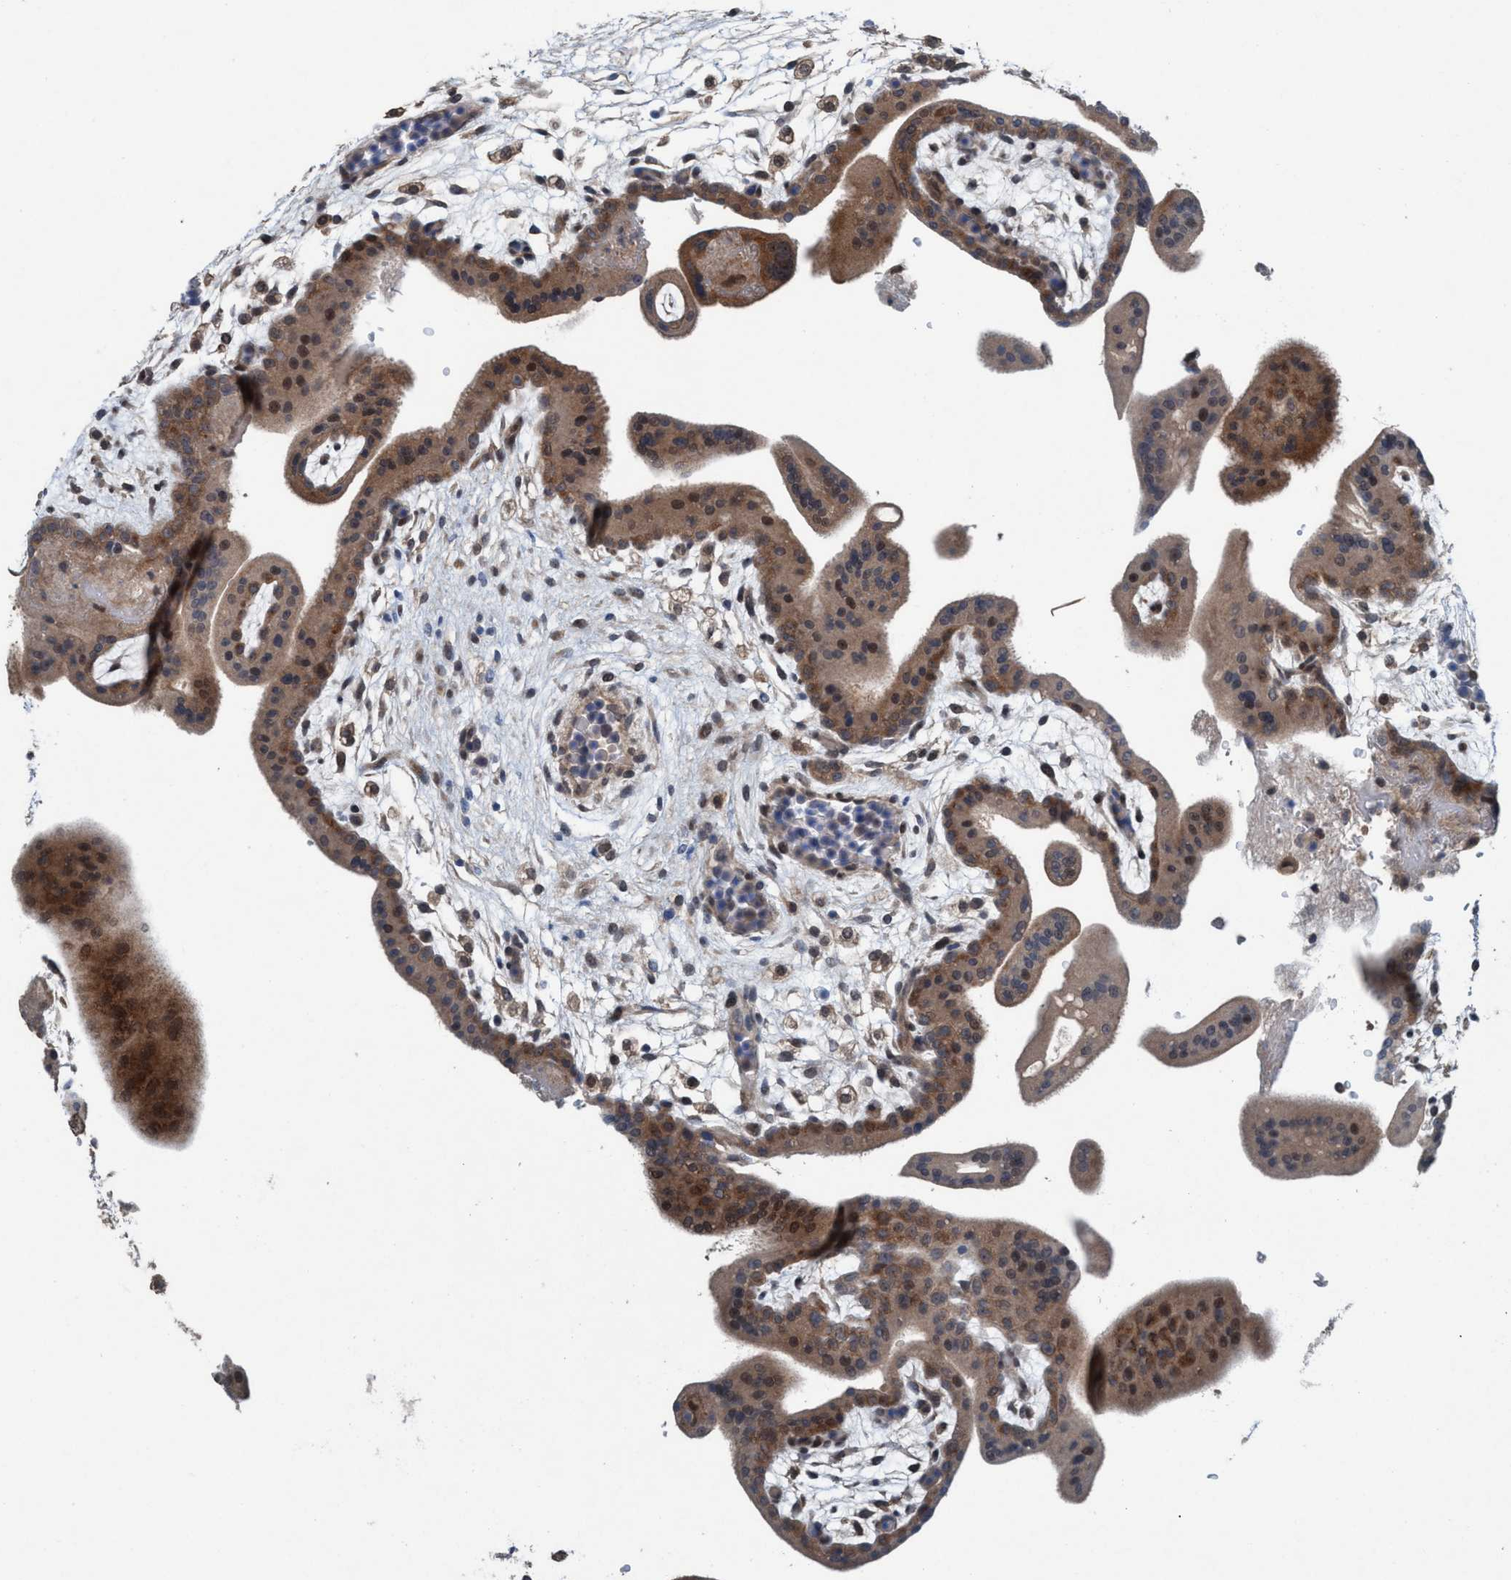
{"staining": {"intensity": "moderate", "quantity": ">75%", "location": "cytoplasmic/membranous"}, "tissue": "placenta", "cell_type": "Decidual cells", "image_type": "normal", "snomed": [{"axis": "morphology", "description": "Normal tissue, NOS"}, {"axis": "topography", "description": "Placenta"}], "caption": "The immunohistochemical stain labels moderate cytoplasmic/membranous expression in decidual cells of benign placenta. (DAB (3,3'-diaminobenzidine) IHC, brown staining for protein, blue staining for nuclei).", "gene": "NISCH", "patient": {"sex": "female", "age": 35}}